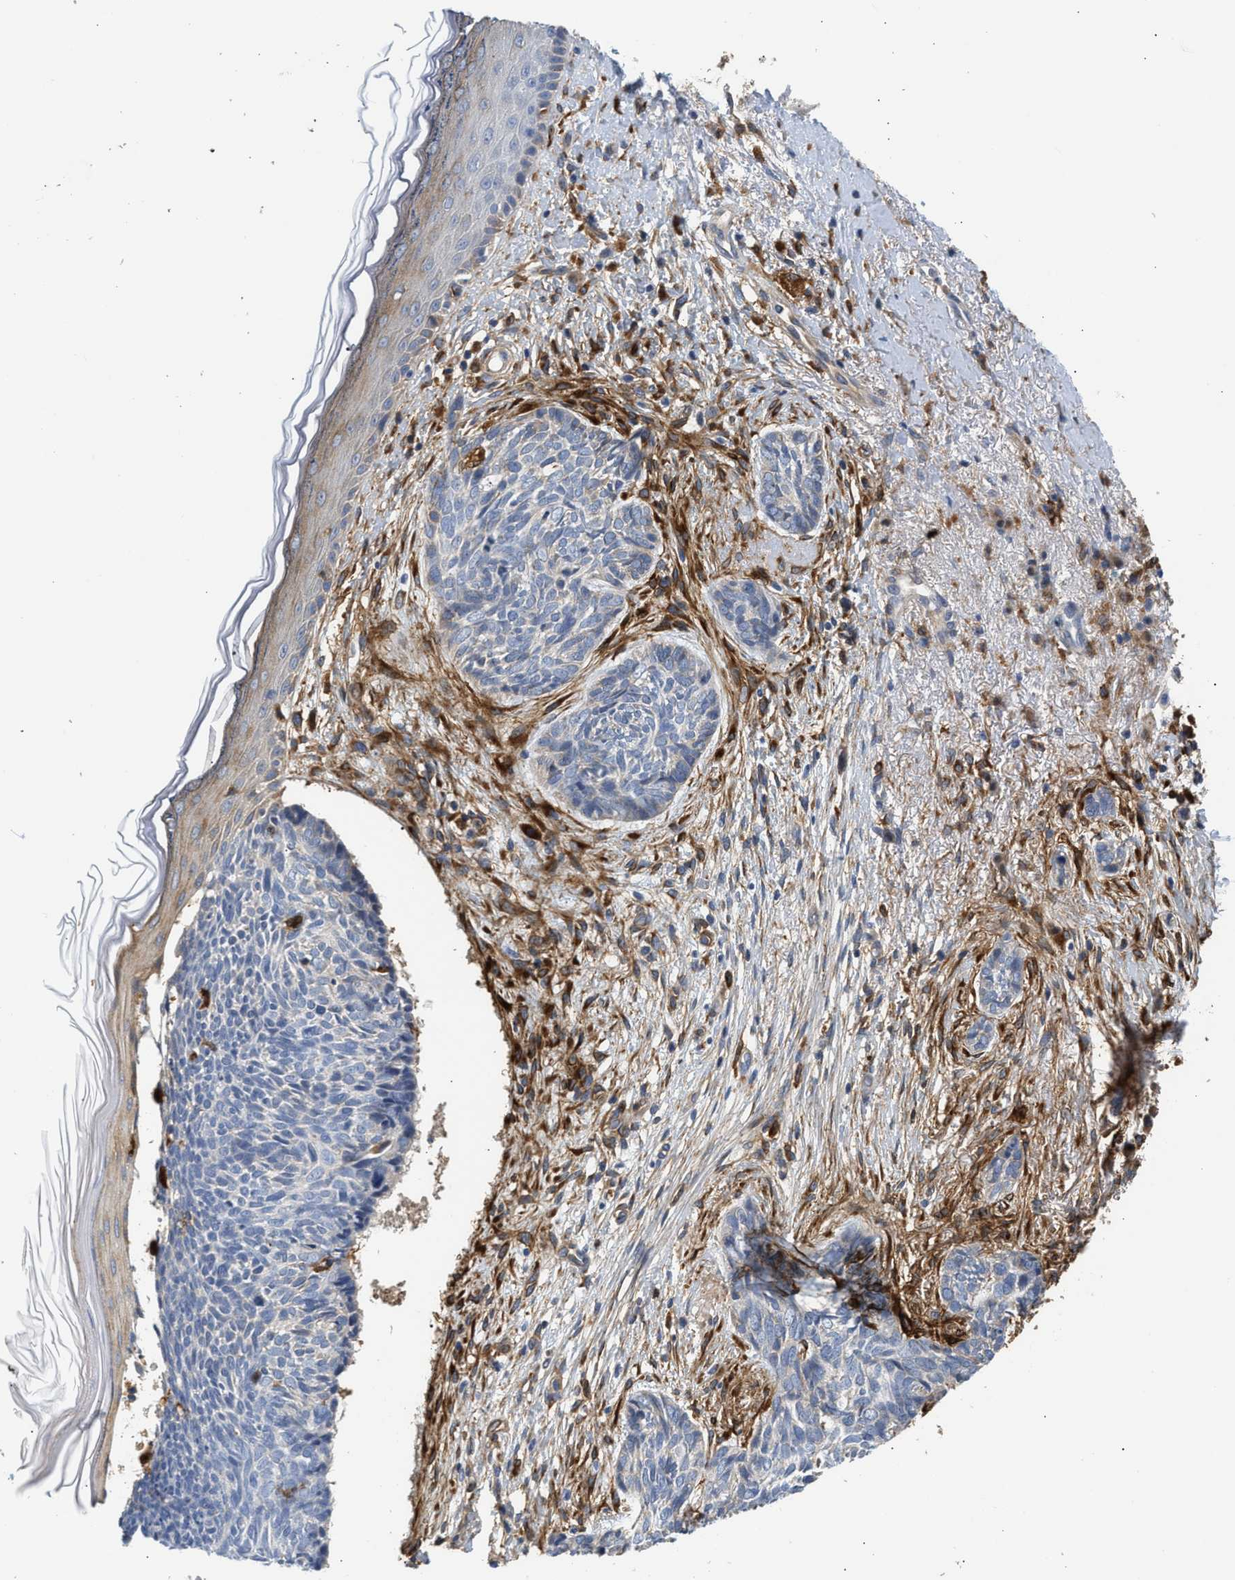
{"staining": {"intensity": "negative", "quantity": "none", "location": "none"}, "tissue": "skin cancer", "cell_type": "Tumor cells", "image_type": "cancer", "snomed": [{"axis": "morphology", "description": "Basal cell carcinoma"}, {"axis": "topography", "description": "Skin"}], "caption": "Immunohistochemistry of skin cancer shows no staining in tumor cells.", "gene": "RAB31", "patient": {"sex": "female", "age": 84}}